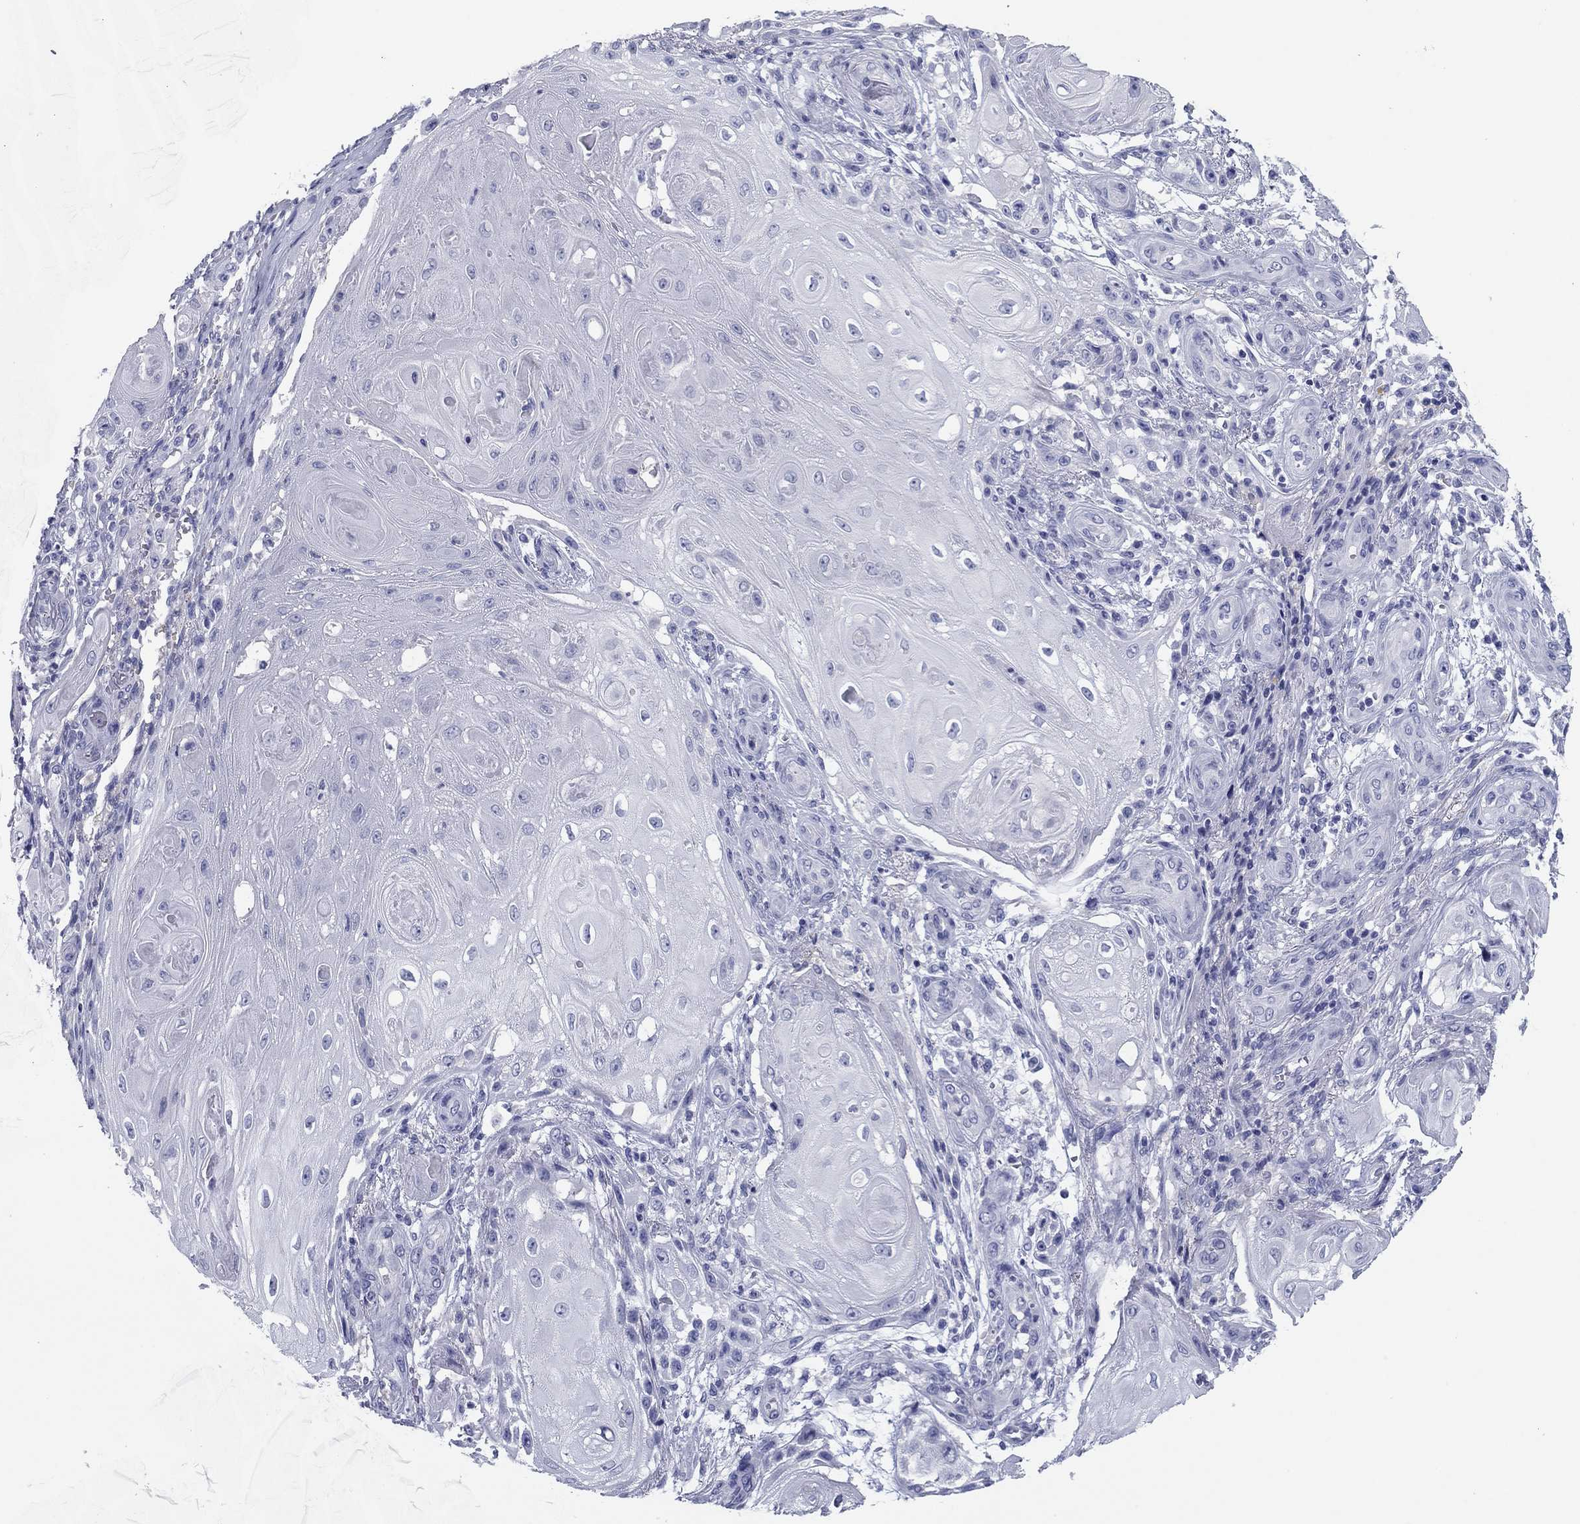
{"staining": {"intensity": "negative", "quantity": "none", "location": "none"}, "tissue": "skin cancer", "cell_type": "Tumor cells", "image_type": "cancer", "snomed": [{"axis": "morphology", "description": "Squamous cell carcinoma, NOS"}, {"axis": "topography", "description": "Skin"}], "caption": "Tumor cells are negative for protein expression in human skin cancer.", "gene": "KCNH1", "patient": {"sex": "male", "age": 62}}